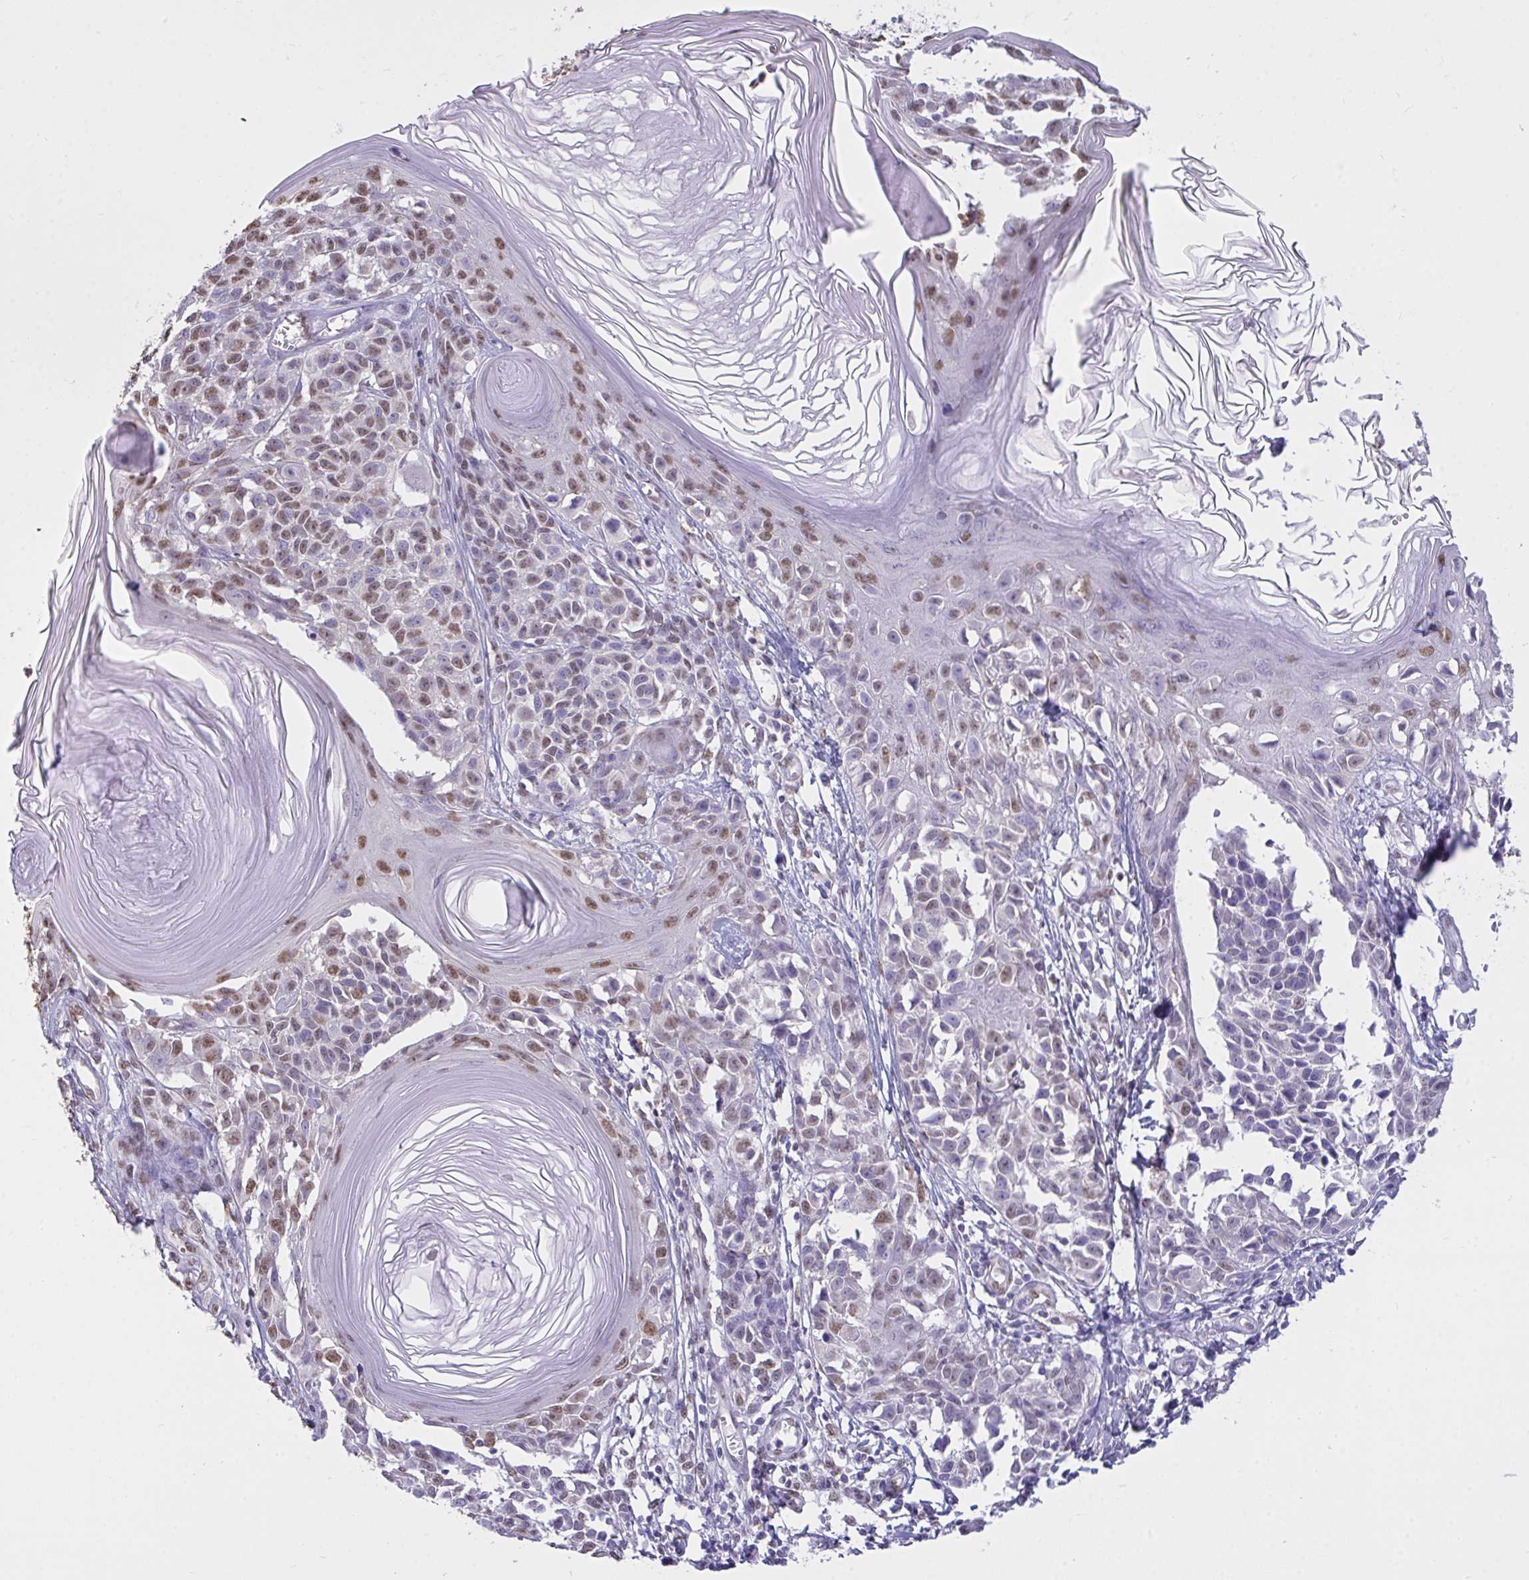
{"staining": {"intensity": "weak", "quantity": "25%-75%", "location": "nuclear"}, "tissue": "melanoma", "cell_type": "Tumor cells", "image_type": "cancer", "snomed": [{"axis": "morphology", "description": "Malignant melanoma, NOS"}, {"axis": "topography", "description": "Skin"}], "caption": "A photomicrograph of human melanoma stained for a protein exhibits weak nuclear brown staining in tumor cells. (Stains: DAB in brown, nuclei in blue, Microscopy: brightfield microscopy at high magnification).", "gene": "SEMA6B", "patient": {"sex": "male", "age": 73}}